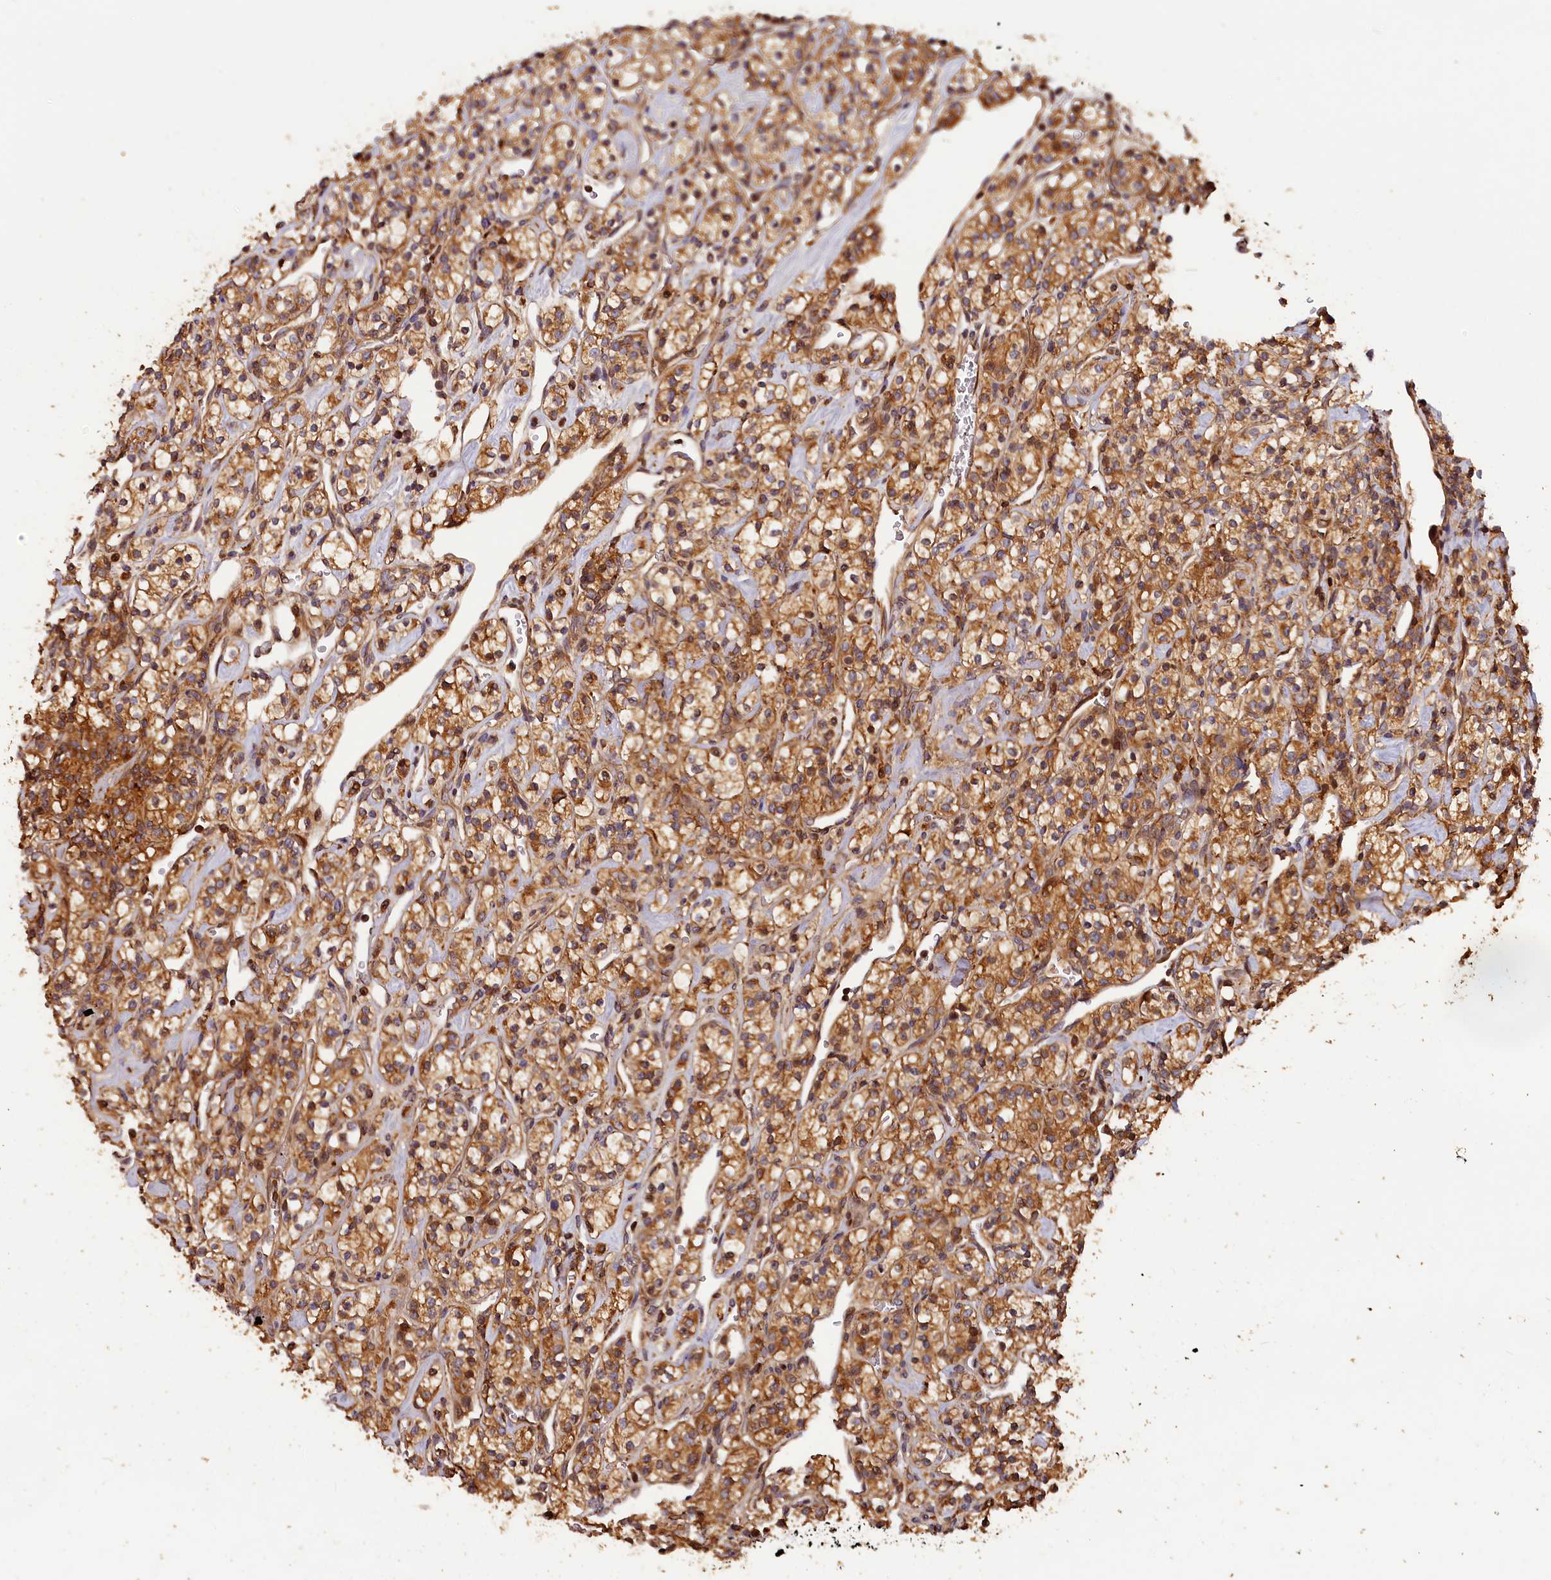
{"staining": {"intensity": "moderate", "quantity": ">75%", "location": "cytoplasmic/membranous"}, "tissue": "renal cancer", "cell_type": "Tumor cells", "image_type": "cancer", "snomed": [{"axis": "morphology", "description": "Adenocarcinoma, NOS"}, {"axis": "topography", "description": "Kidney"}], "caption": "IHC staining of renal adenocarcinoma, which demonstrates medium levels of moderate cytoplasmic/membranous expression in approximately >75% of tumor cells indicating moderate cytoplasmic/membranous protein positivity. The staining was performed using DAB (brown) for protein detection and nuclei were counterstained in hematoxylin (blue).", "gene": "HMOX2", "patient": {"sex": "male", "age": 77}}